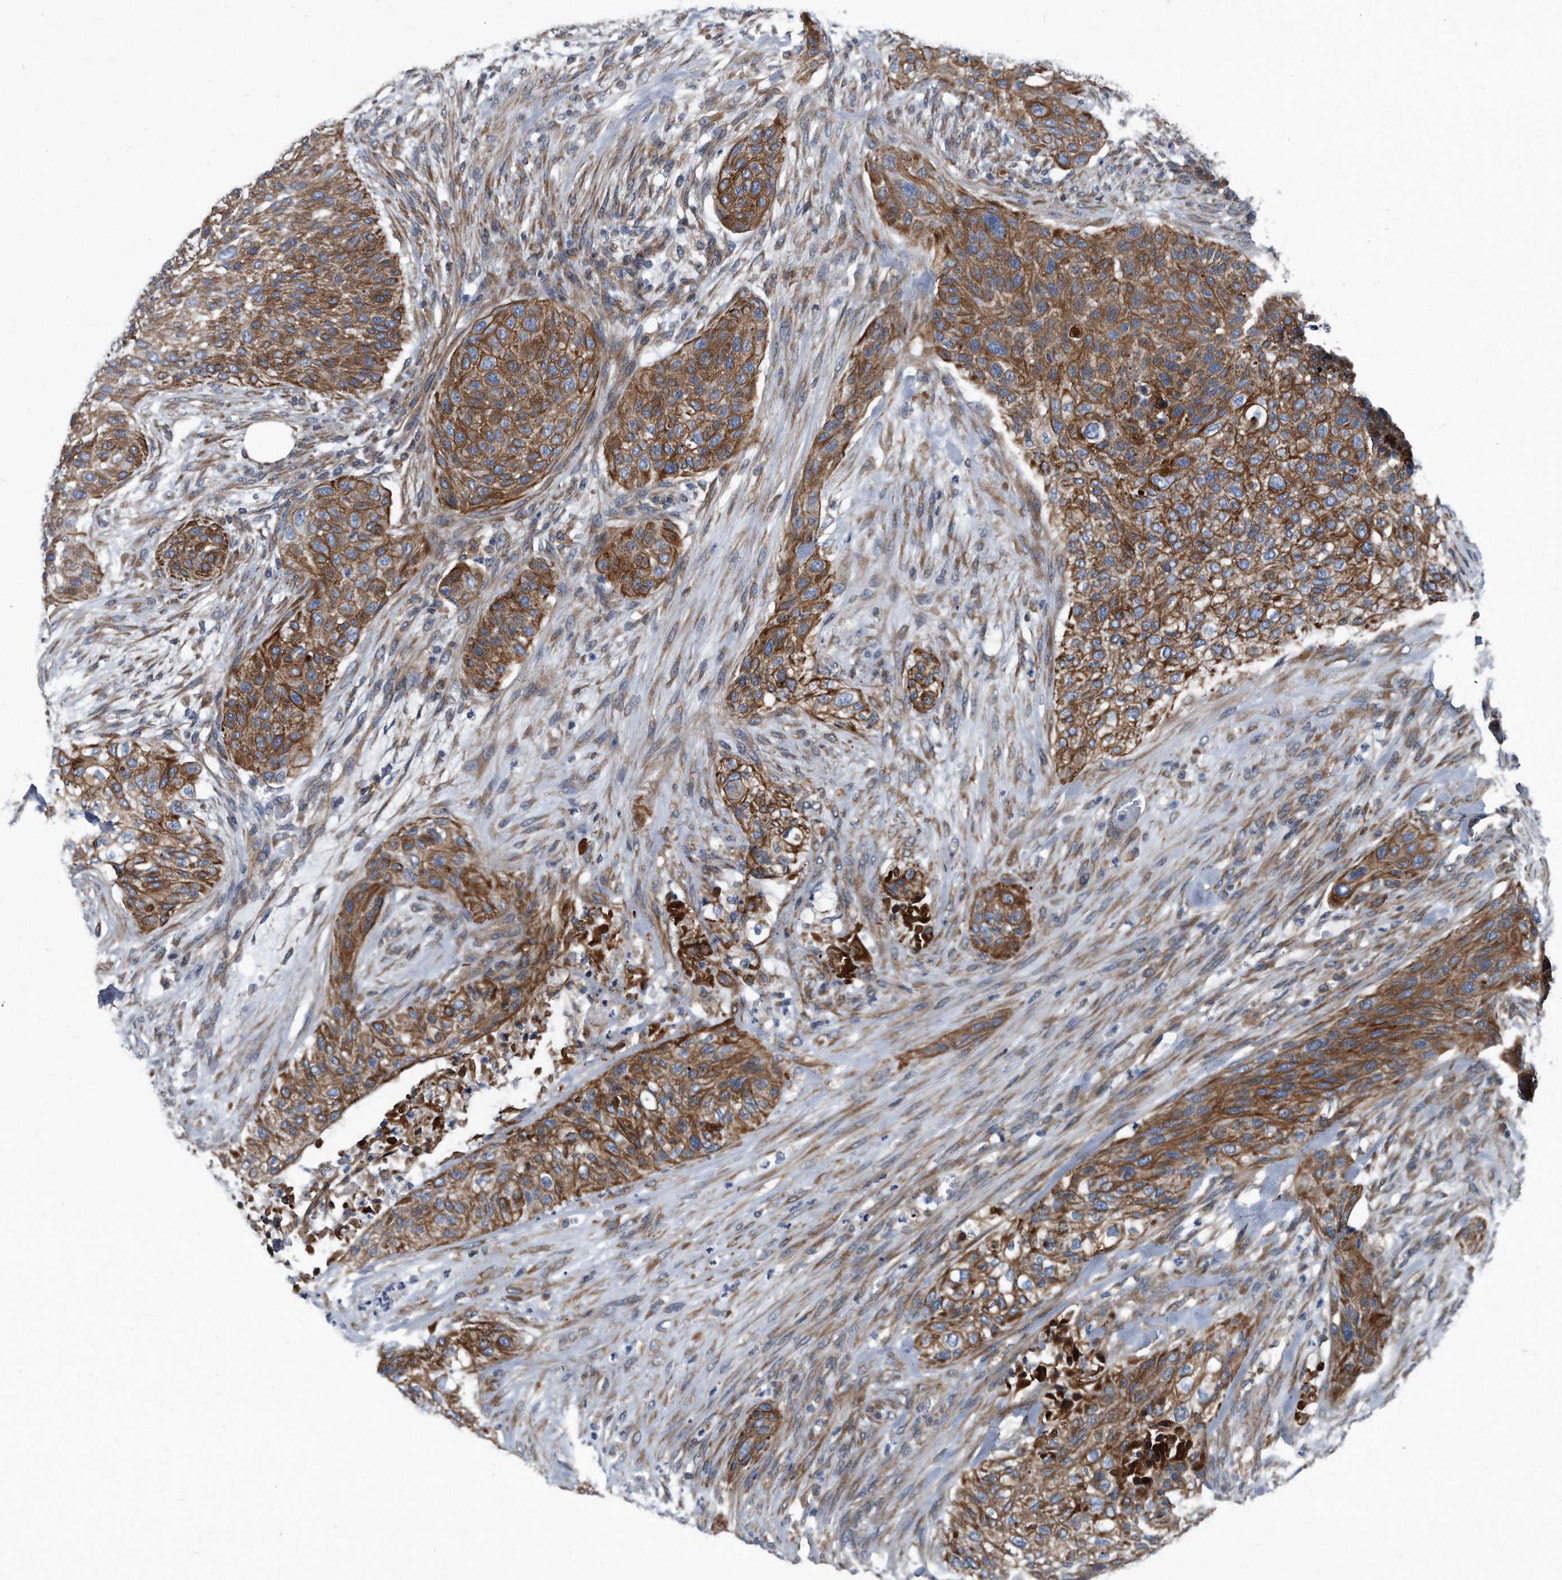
{"staining": {"intensity": "moderate", "quantity": ">75%", "location": "cytoplasmic/membranous"}, "tissue": "urothelial cancer", "cell_type": "Tumor cells", "image_type": "cancer", "snomed": [{"axis": "morphology", "description": "Urothelial carcinoma, High grade"}, {"axis": "topography", "description": "Urinary bladder"}], "caption": "Urothelial carcinoma (high-grade) stained for a protein demonstrates moderate cytoplasmic/membranous positivity in tumor cells. Using DAB (3,3'-diaminobenzidine) (brown) and hematoxylin (blue) stains, captured at high magnification using brightfield microscopy.", "gene": "PLEC", "patient": {"sex": "male", "age": 35}}